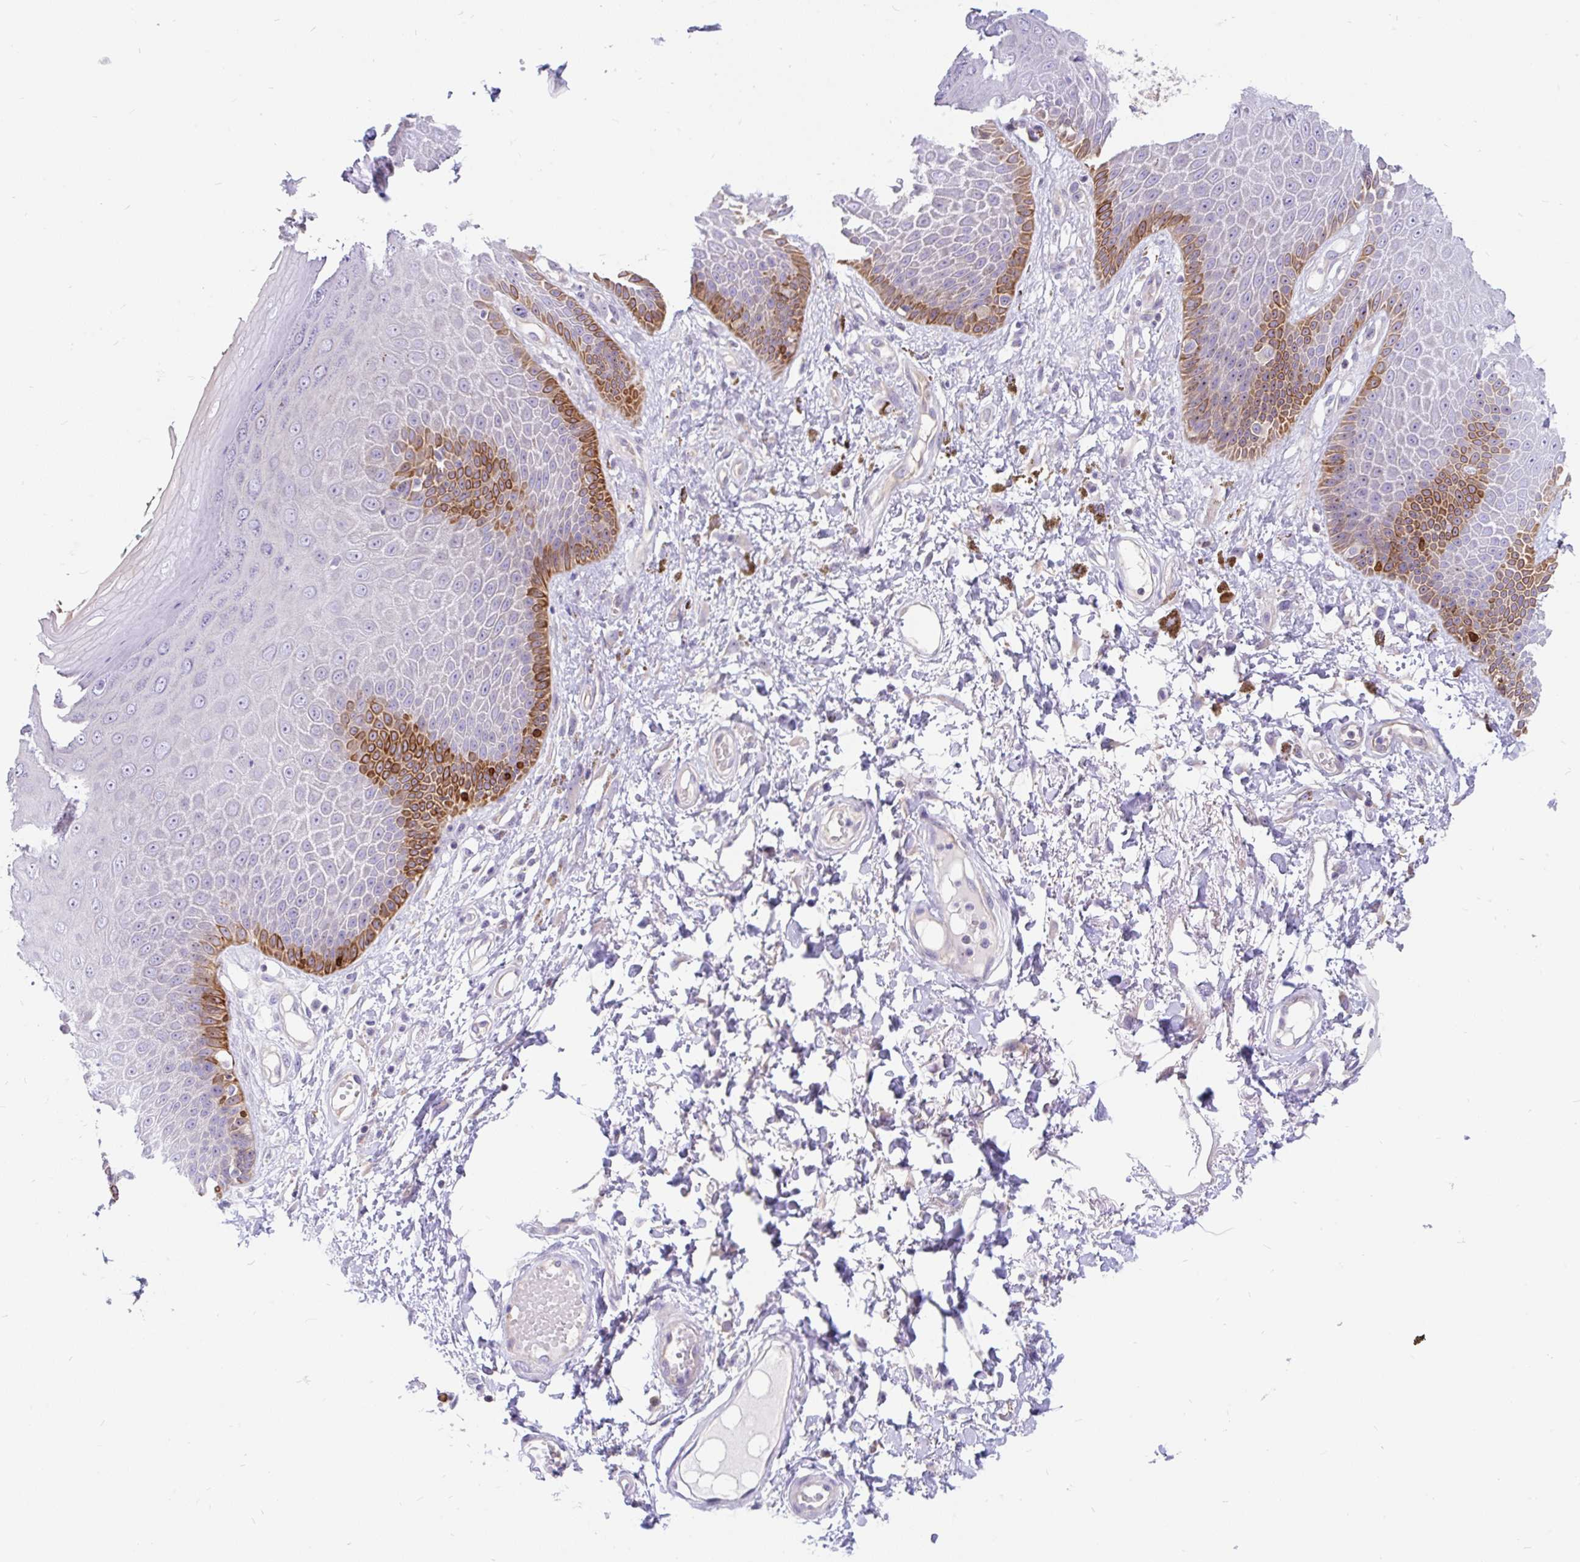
{"staining": {"intensity": "strong", "quantity": "25%-75%", "location": "cytoplasmic/membranous"}, "tissue": "skin", "cell_type": "Epidermal cells", "image_type": "normal", "snomed": [{"axis": "morphology", "description": "Normal tissue, NOS"}, {"axis": "topography", "description": "Anal"}, {"axis": "topography", "description": "Peripheral nerve tissue"}], "caption": "High-power microscopy captured an immunohistochemistry (IHC) histopathology image of unremarkable skin, revealing strong cytoplasmic/membranous expression in approximately 25%-75% of epidermal cells. Using DAB (brown) and hematoxylin (blue) stains, captured at high magnification using brightfield microscopy.", "gene": "LRRC26", "patient": {"sex": "male", "age": 78}}